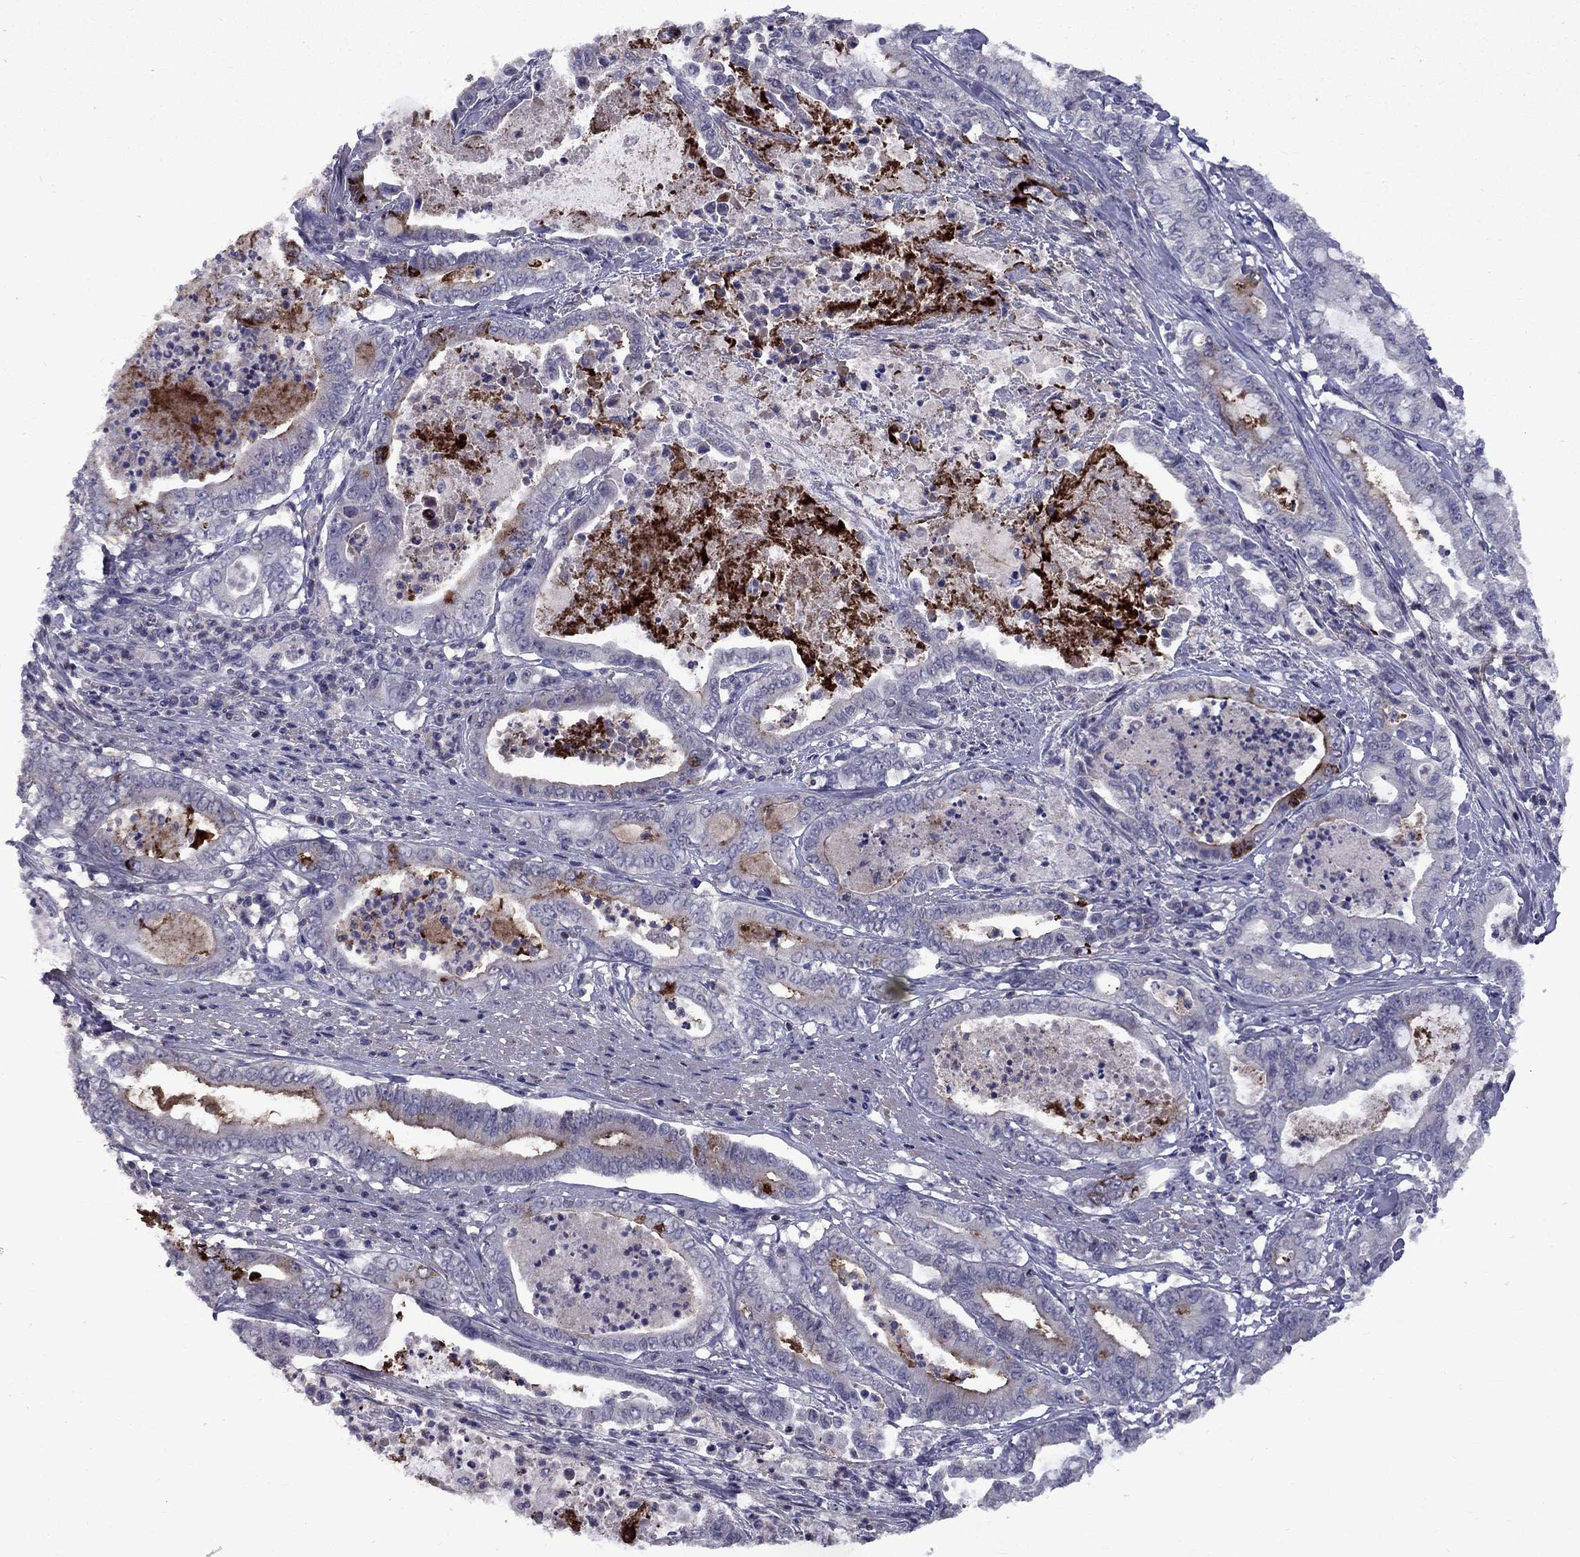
{"staining": {"intensity": "moderate", "quantity": "<25%", "location": "cytoplasmic/membranous"}, "tissue": "pancreatic cancer", "cell_type": "Tumor cells", "image_type": "cancer", "snomed": [{"axis": "morphology", "description": "Adenocarcinoma, NOS"}, {"axis": "topography", "description": "Pancreas"}], "caption": "Tumor cells exhibit moderate cytoplasmic/membranous positivity in about <25% of cells in pancreatic adenocarcinoma.", "gene": "SNTA1", "patient": {"sex": "male", "age": 71}}